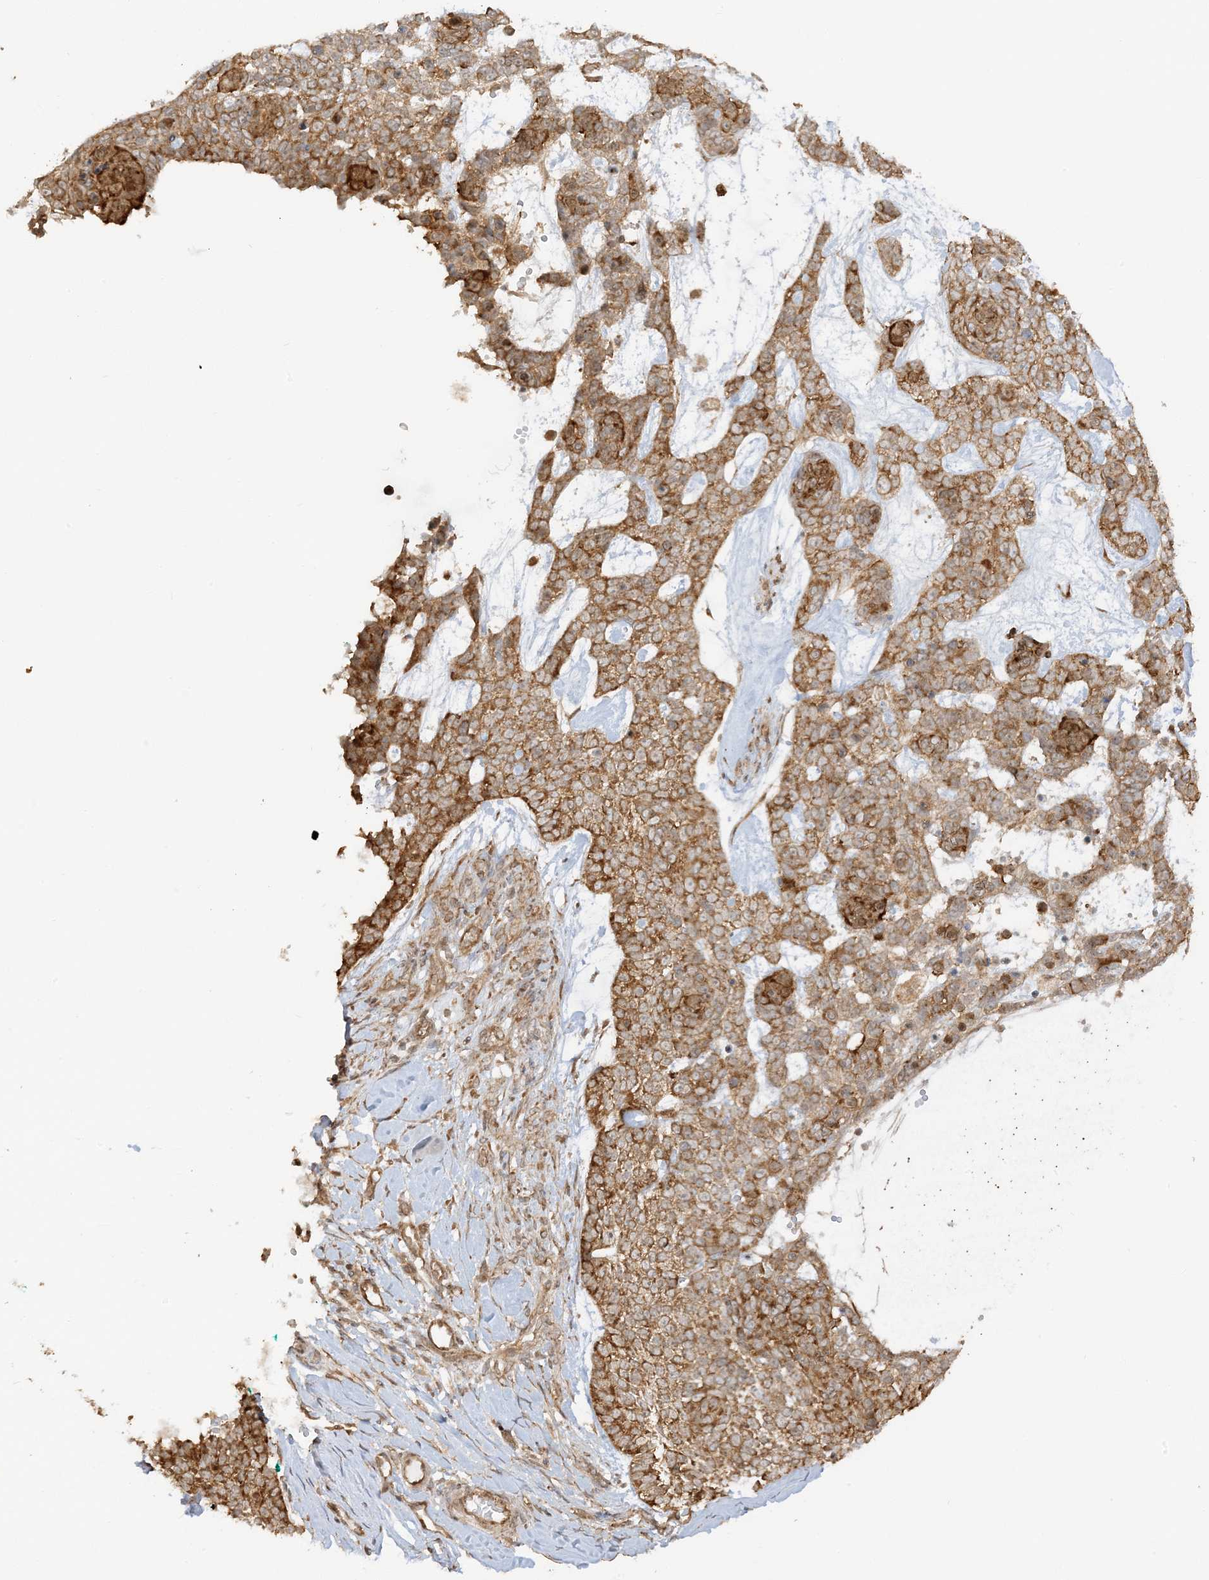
{"staining": {"intensity": "moderate", "quantity": ">75%", "location": "cytoplasmic/membranous"}, "tissue": "skin cancer", "cell_type": "Tumor cells", "image_type": "cancer", "snomed": [{"axis": "morphology", "description": "Basal cell carcinoma"}, {"axis": "topography", "description": "Skin"}], "caption": "Human skin basal cell carcinoma stained for a protein (brown) displays moderate cytoplasmic/membranous positive positivity in approximately >75% of tumor cells.", "gene": "UBAP2L", "patient": {"sex": "female", "age": 81}}